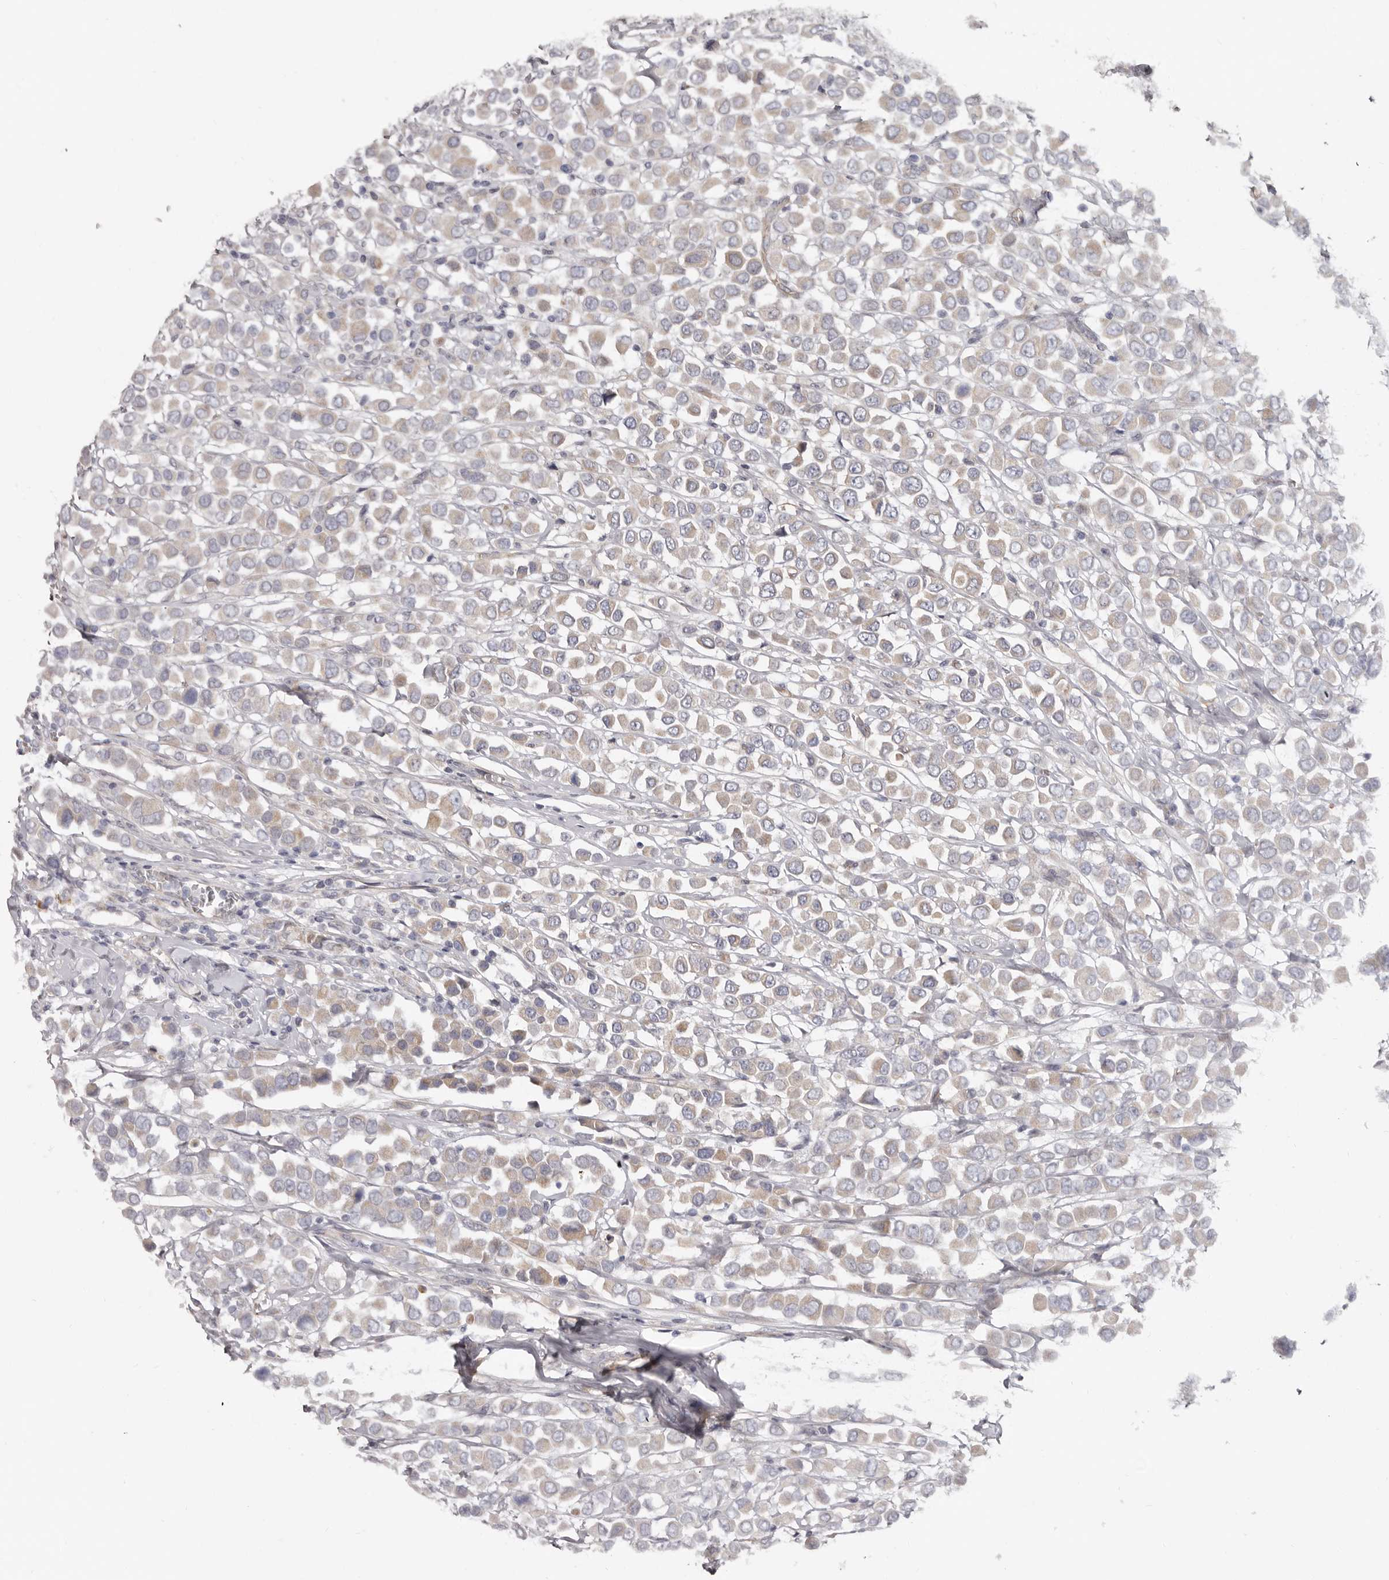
{"staining": {"intensity": "weak", "quantity": "25%-75%", "location": "cytoplasmic/membranous"}, "tissue": "breast cancer", "cell_type": "Tumor cells", "image_type": "cancer", "snomed": [{"axis": "morphology", "description": "Duct carcinoma"}, {"axis": "topography", "description": "Breast"}], "caption": "Breast invasive ductal carcinoma stained for a protein (brown) exhibits weak cytoplasmic/membranous positive expression in approximately 25%-75% of tumor cells.", "gene": "SPTA1", "patient": {"sex": "female", "age": 61}}